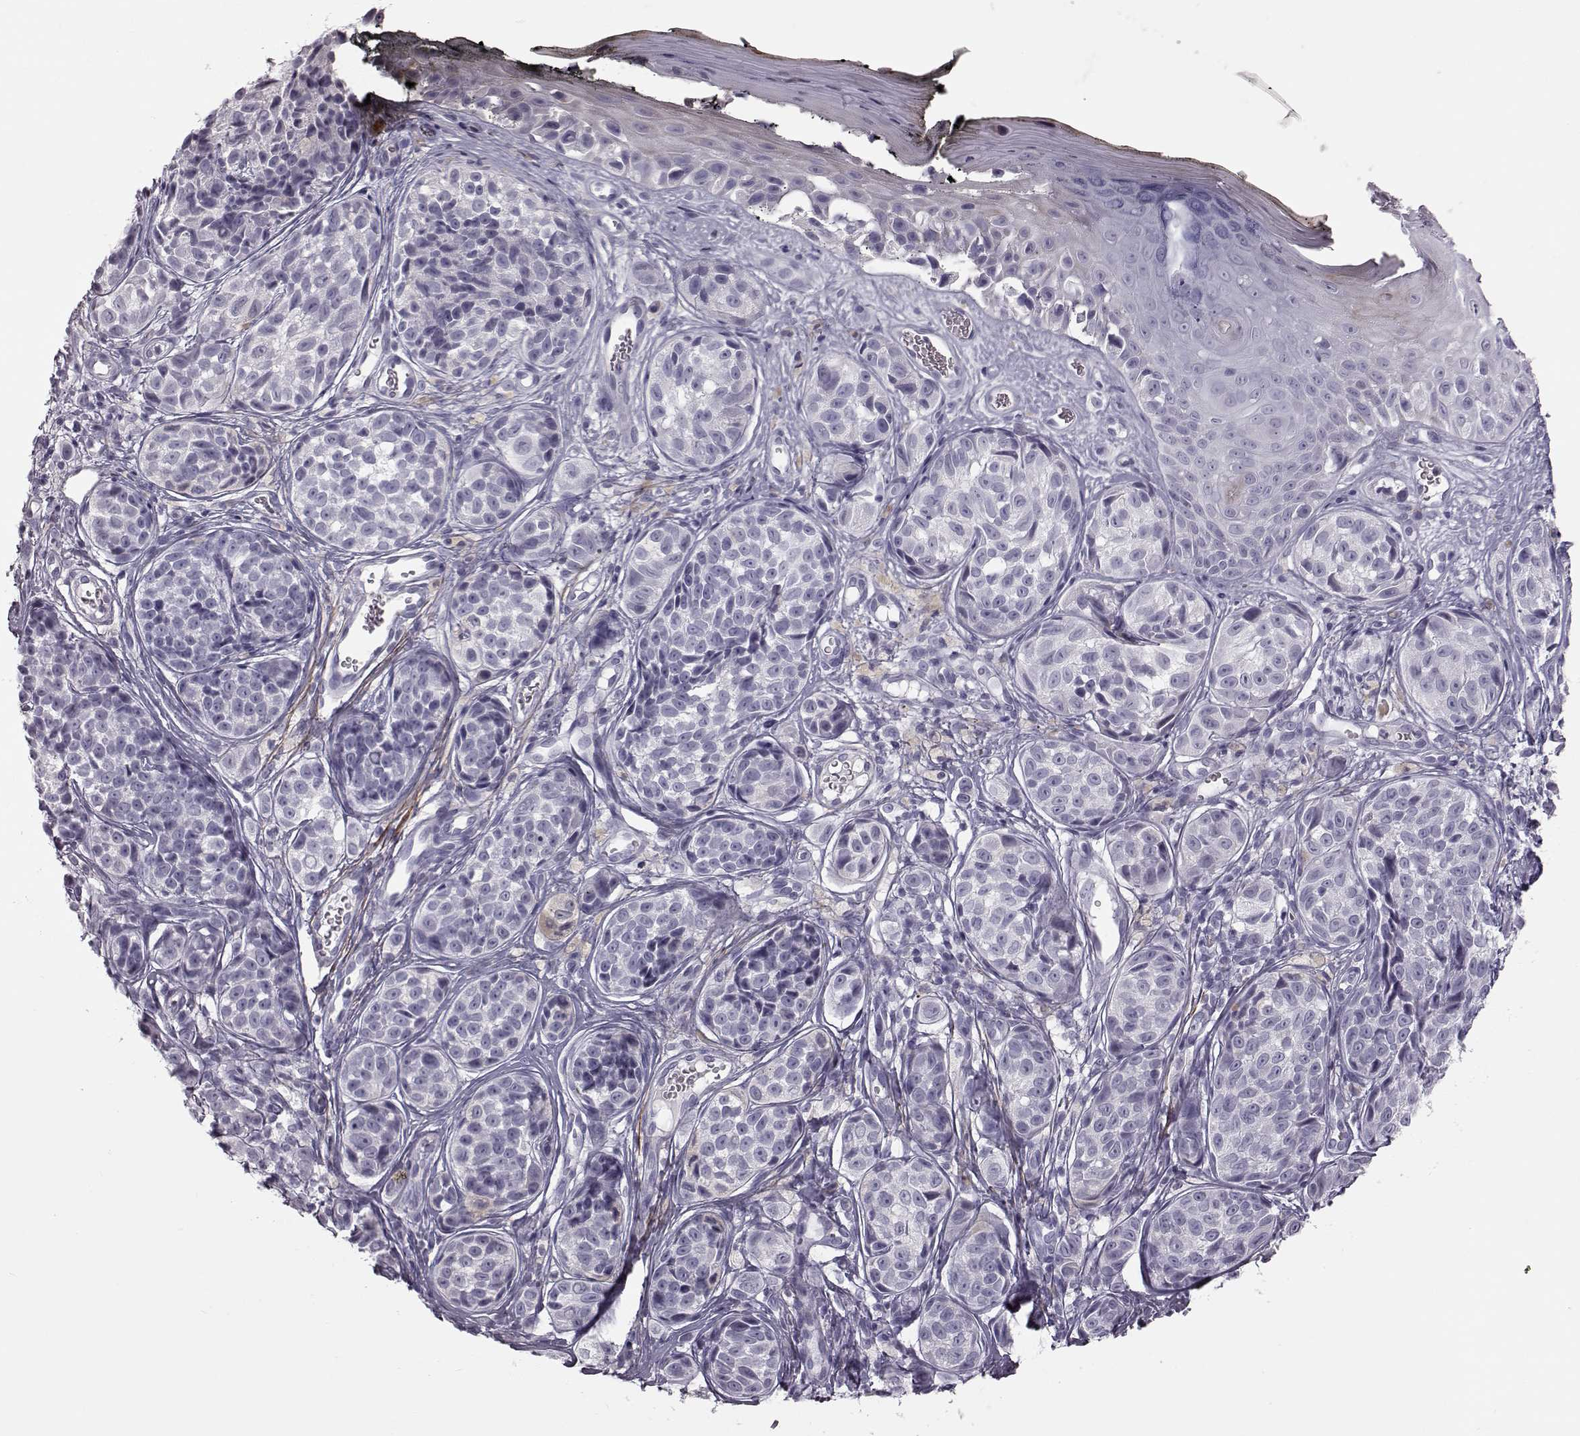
{"staining": {"intensity": "negative", "quantity": "none", "location": "none"}, "tissue": "melanoma", "cell_type": "Tumor cells", "image_type": "cancer", "snomed": [{"axis": "morphology", "description": "Malignant melanoma, NOS"}, {"axis": "topography", "description": "Skin"}], "caption": "IHC histopathology image of neoplastic tissue: human melanoma stained with DAB (3,3'-diaminobenzidine) exhibits no significant protein expression in tumor cells.", "gene": "ZNF433", "patient": {"sex": "male", "age": 48}}